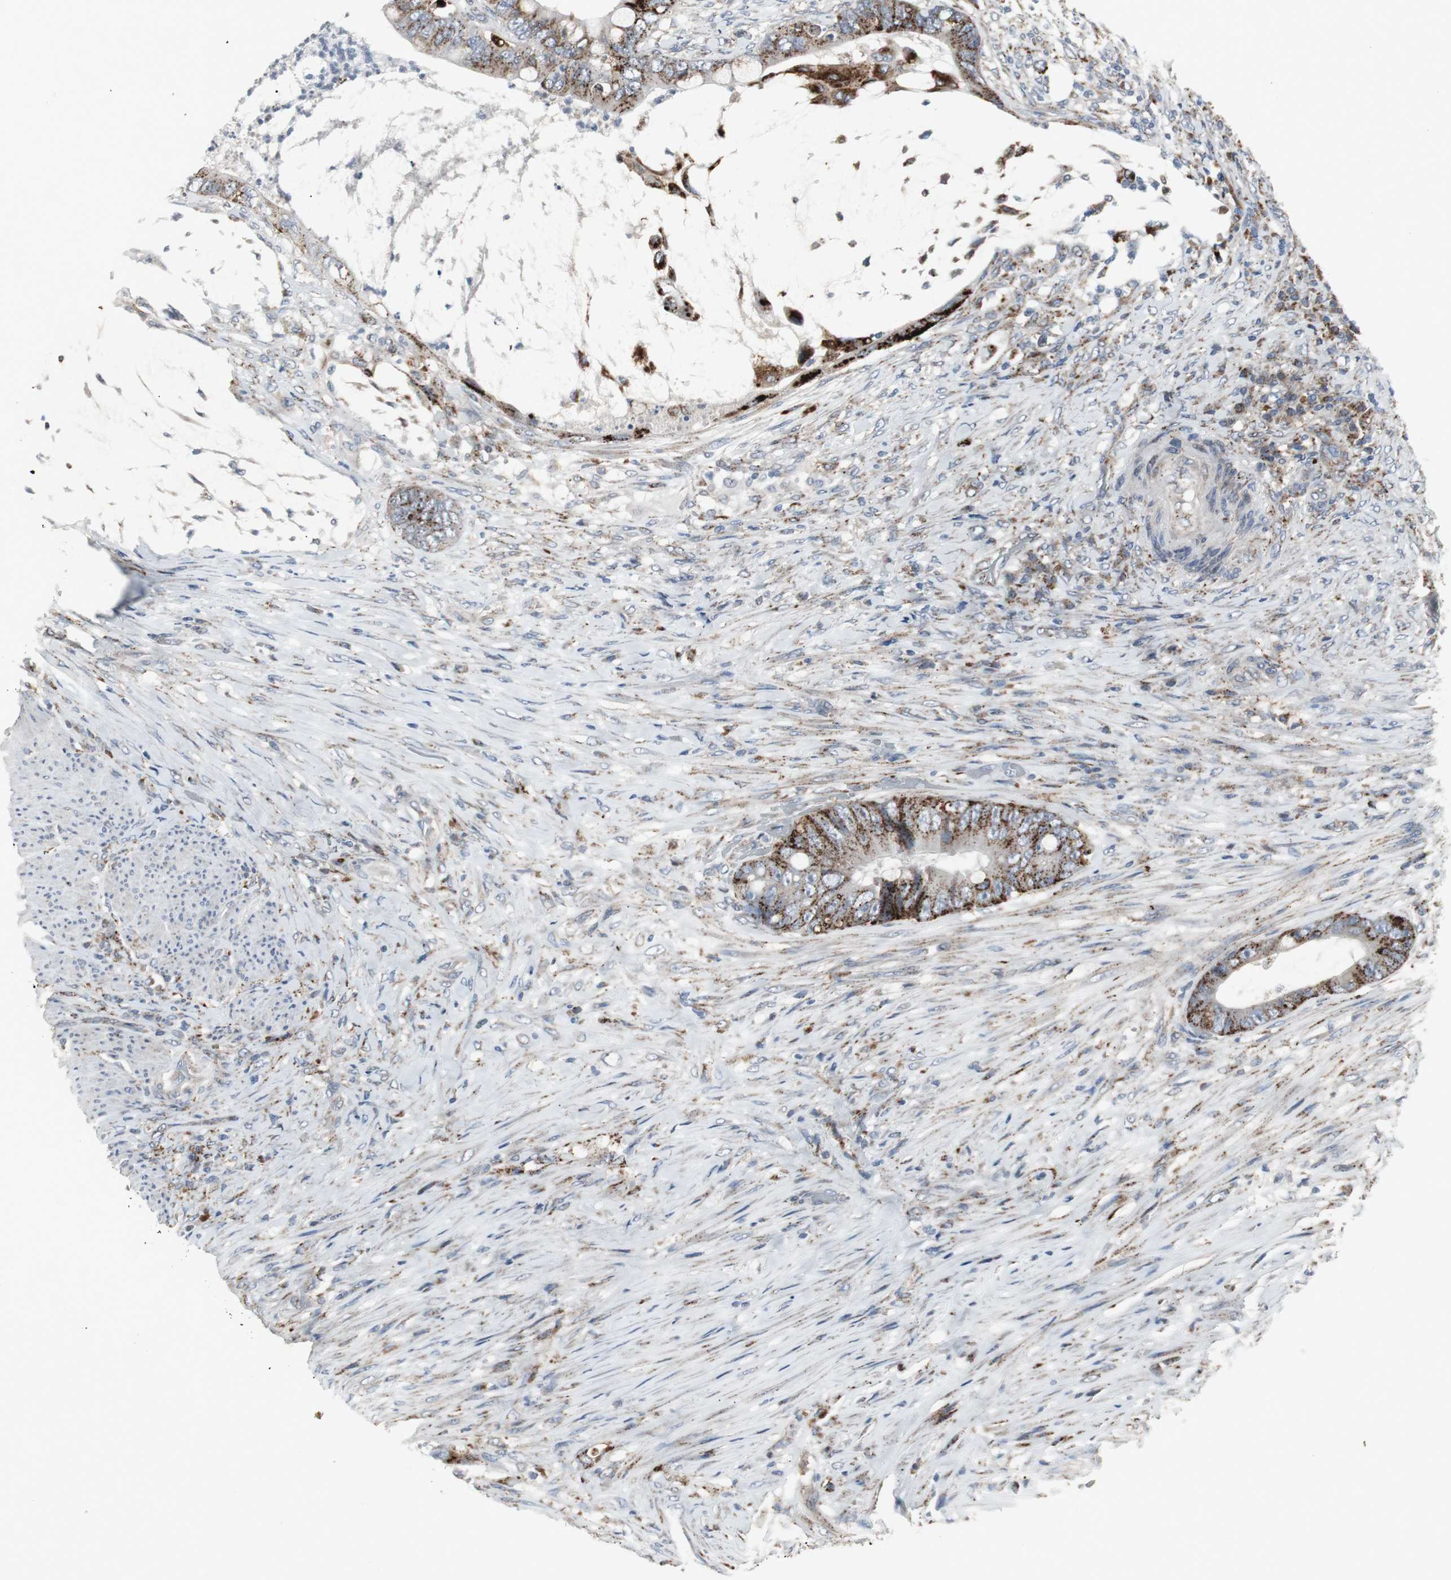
{"staining": {"intensity": "strong", "quantity": ">75%", "location": "cytoplasmic/membranous"}, "tissue": "colorectal cancer", "cell_type": "Tumor cells", "image_type": "cancer", "snomed": [{"axis": "morphology", "description": "Adenocarcinoma, NOS"}, {"axis": "topography", "description": "Rectum"}], "caption": "Colorectal cancer stained with DAB (3,3'-diaminobenzidine) immunohistochemistry (IHC) exhibits high levels of strong cytoplasmic/membranous expression in about >75% of tumor cells.", "gene": "GBA1", "patient": {"sex": "female", "age": 77}}